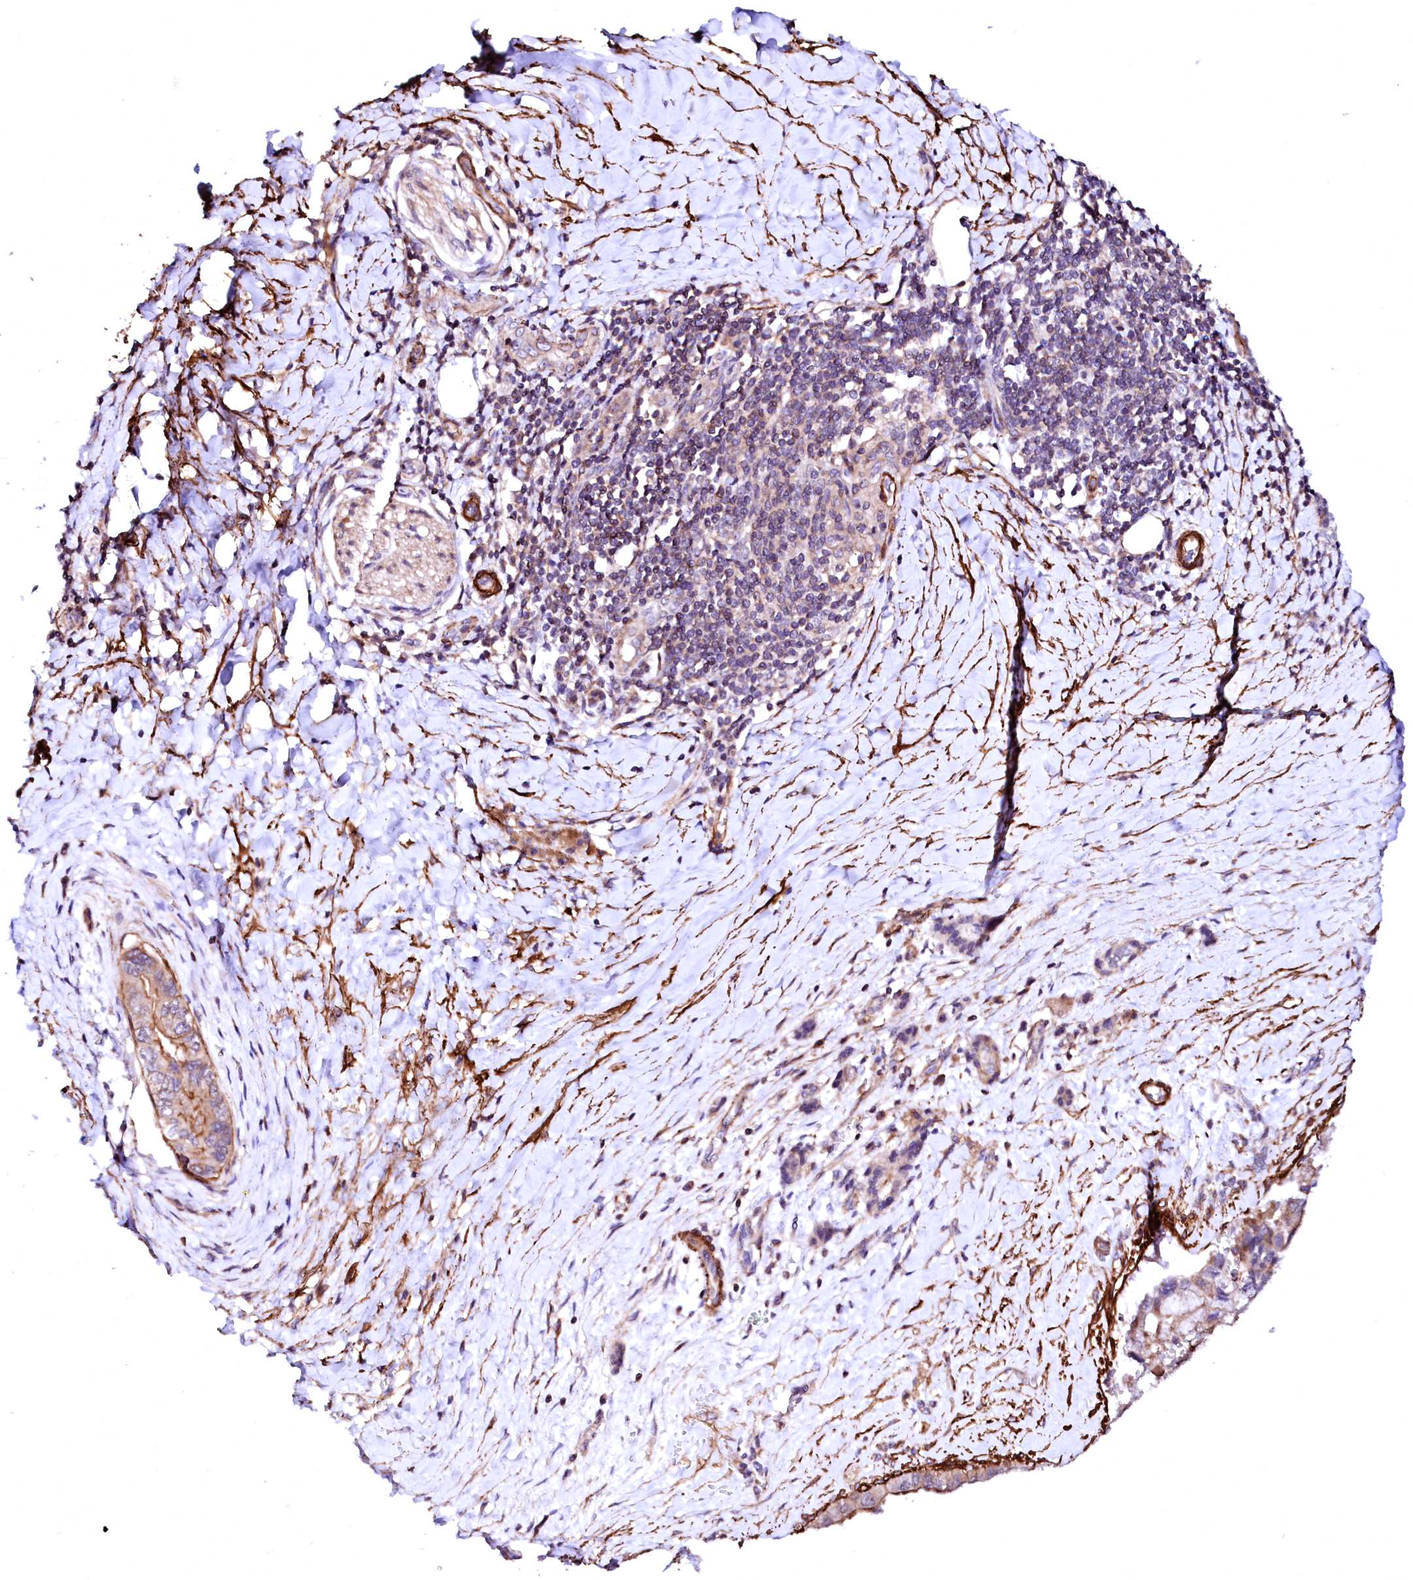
{"staining": {"intensity": "strong", "quantity": "<25%", "location": "cytoplasmic/membranous"}, "tissue": "pancreatic cancer", "cell_type": "Tumor cells", "image_type": "cancer", "snomed": [{"axis": "morphology", "description": "Adenocarcinoma, NOS"}, {"axis": "topography", "description": "Pancreas"}], "caption": "IHC staining of adenocarcinoma (pancreatic), which exhibits medium levels of strong cytoplasmic/membranous expression in about <25% of tumor cells indicating strong cytoplasmic/membranous protein staining. The staining was performed using DAB (3,3'-diaminobenzidine) (brown) for protein detection and nuclei were counterstained in hematoxylin (blue).", "gene": "GPR176", "patient": {"sex": "male", "age": 51}}